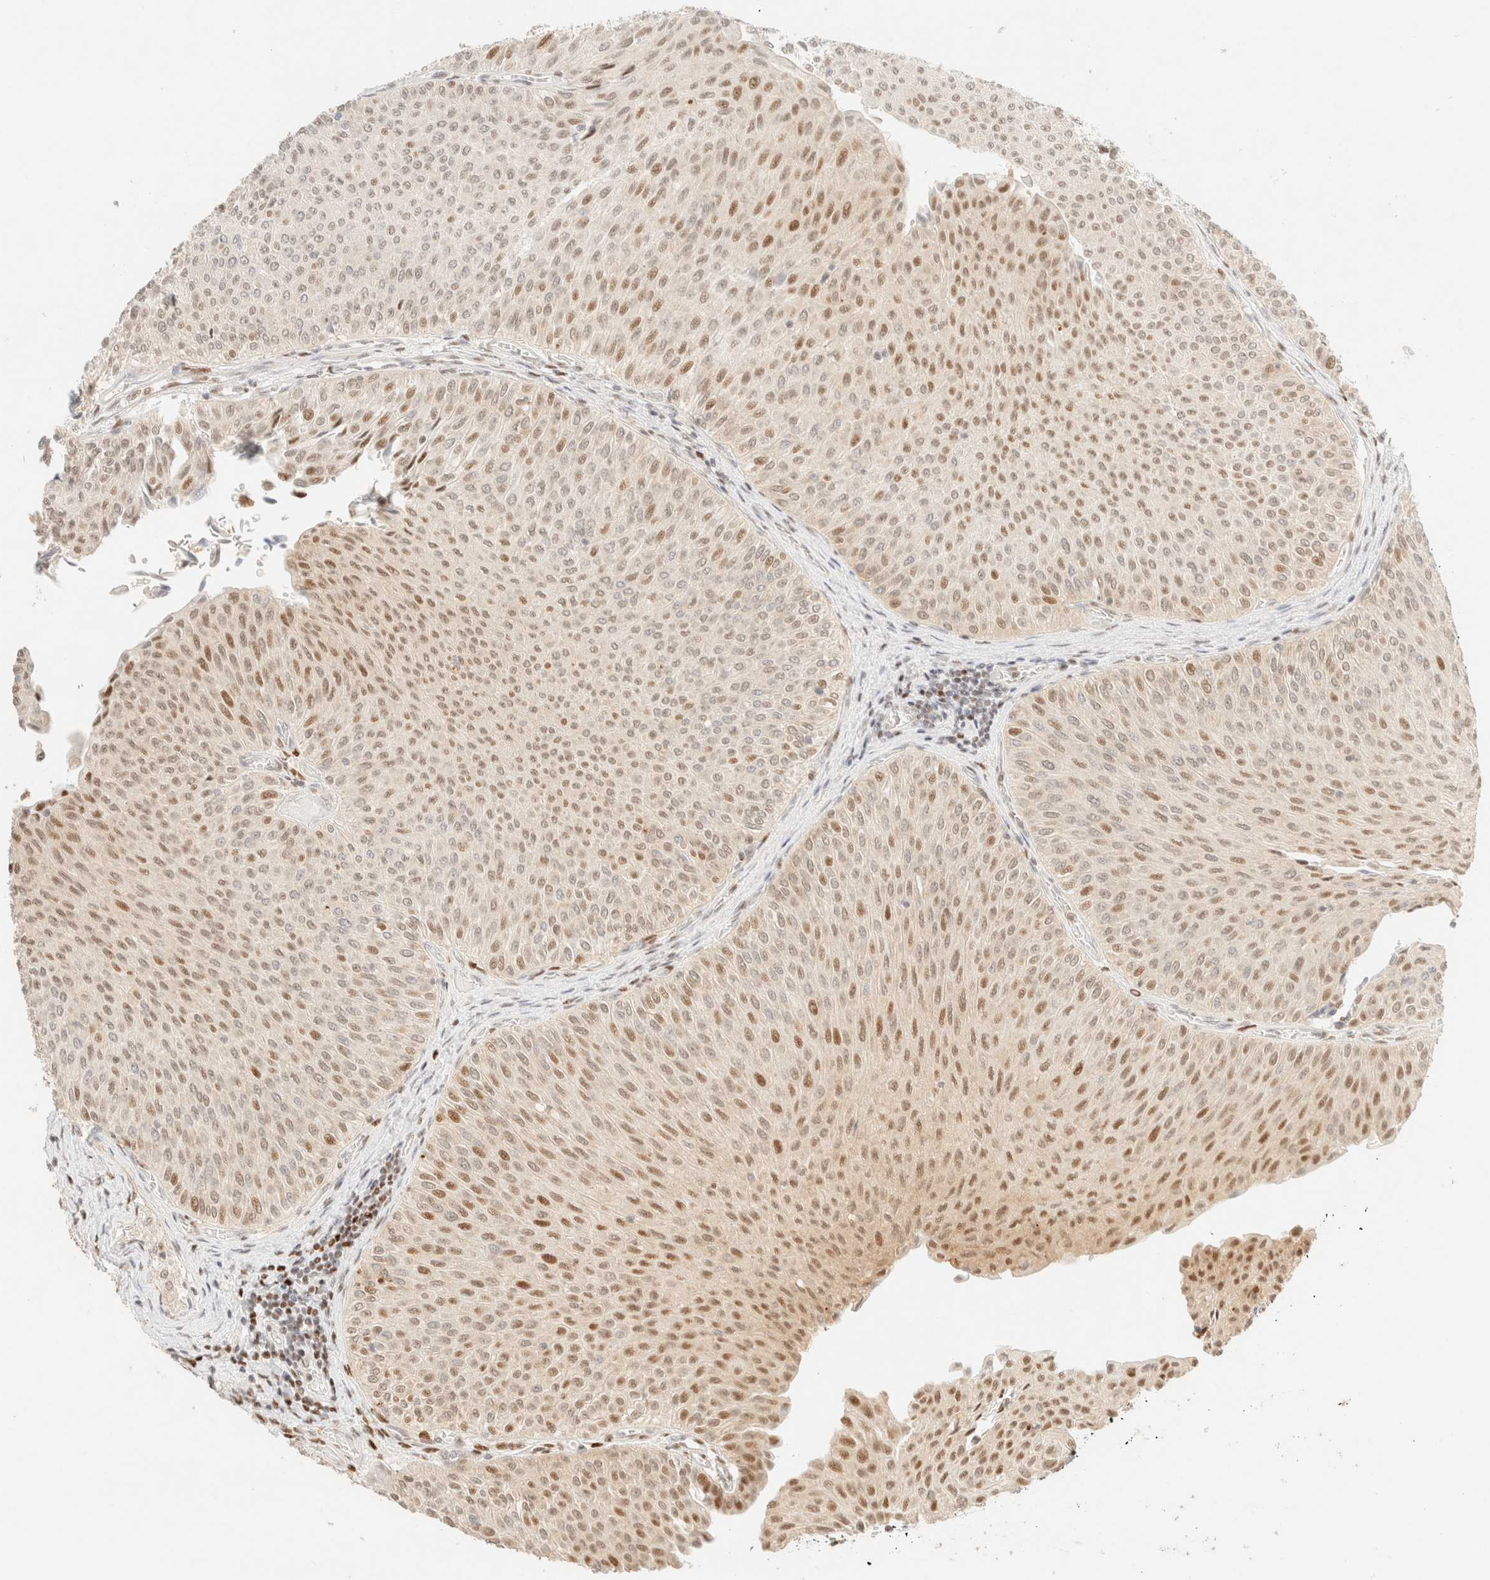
{"staining": {"intensity": "moderate", "quantity": "25%-75%", "location": "nuclear"}, "tissue": "urothelial cancer", "cell_type": "Tumor cells", "image_type": "cancer", "snomed": [{"axis": "morphology", "description": "Urothelial carcinoma, Low grade"}, {"axis": "topography", "description": "Urinary bladder"}], "caption": "Immunohistochemical staining of urothelial cancer shows moderate nuclear protein expression in approximately 25%-75% of tumor cells. The protein is shown in brown color, while the nuclei are stained blue.", "gene": "TSR1", "patient": {"sex": "male", "age": 78}}